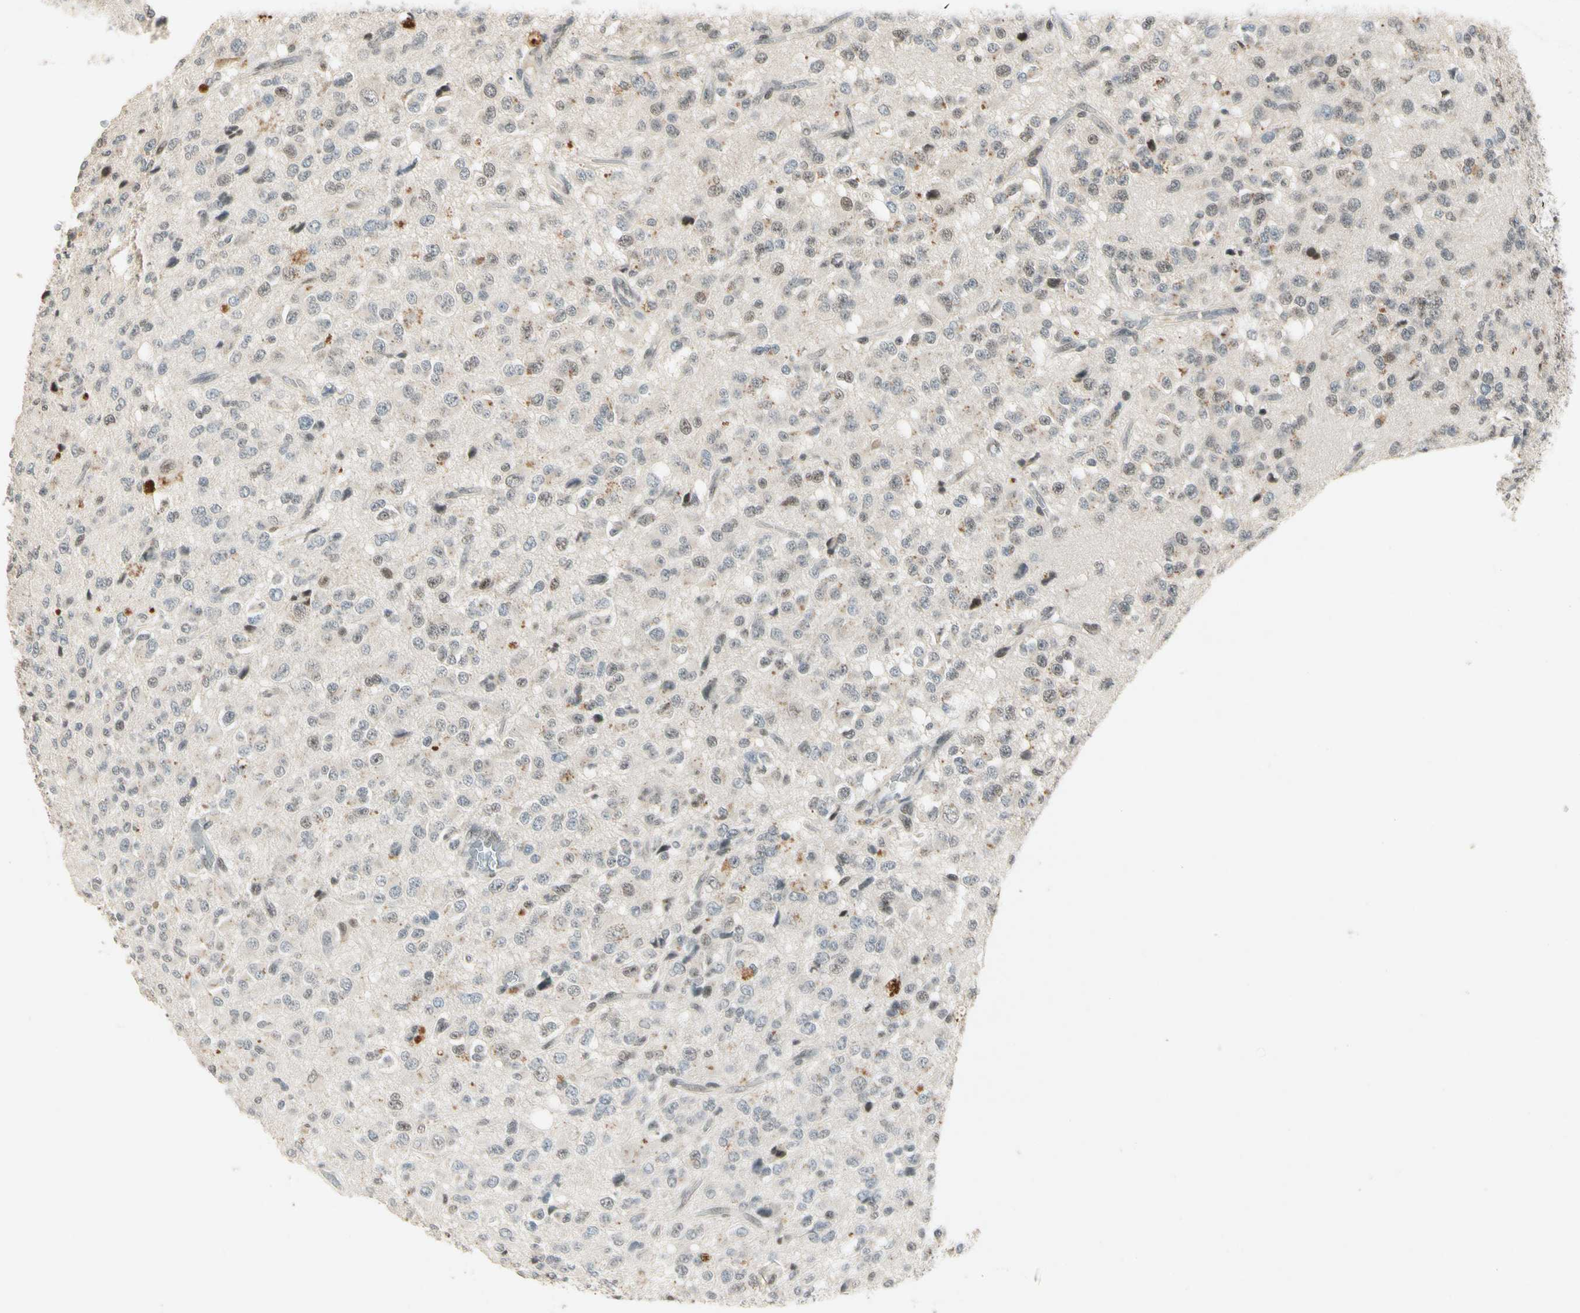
{"staining": {"intensity": "weak", "quantity": "<25%", "location": "nuclear"}, "tissue": "glioma", "cell_type": "Tumor cells", "image_type": "cancer", "snomed": [{"axis": "morphology", "description": "Glioma, malignant, High grade"}, {"axis": "topography", "description": "pancreas cauda"}], "caption": "The histopathology image displays no staining of tumor cells in malignant glioma (high-grade).", "gene": "ZBTB4", "patient": {"sex": "male", "age": 60}}